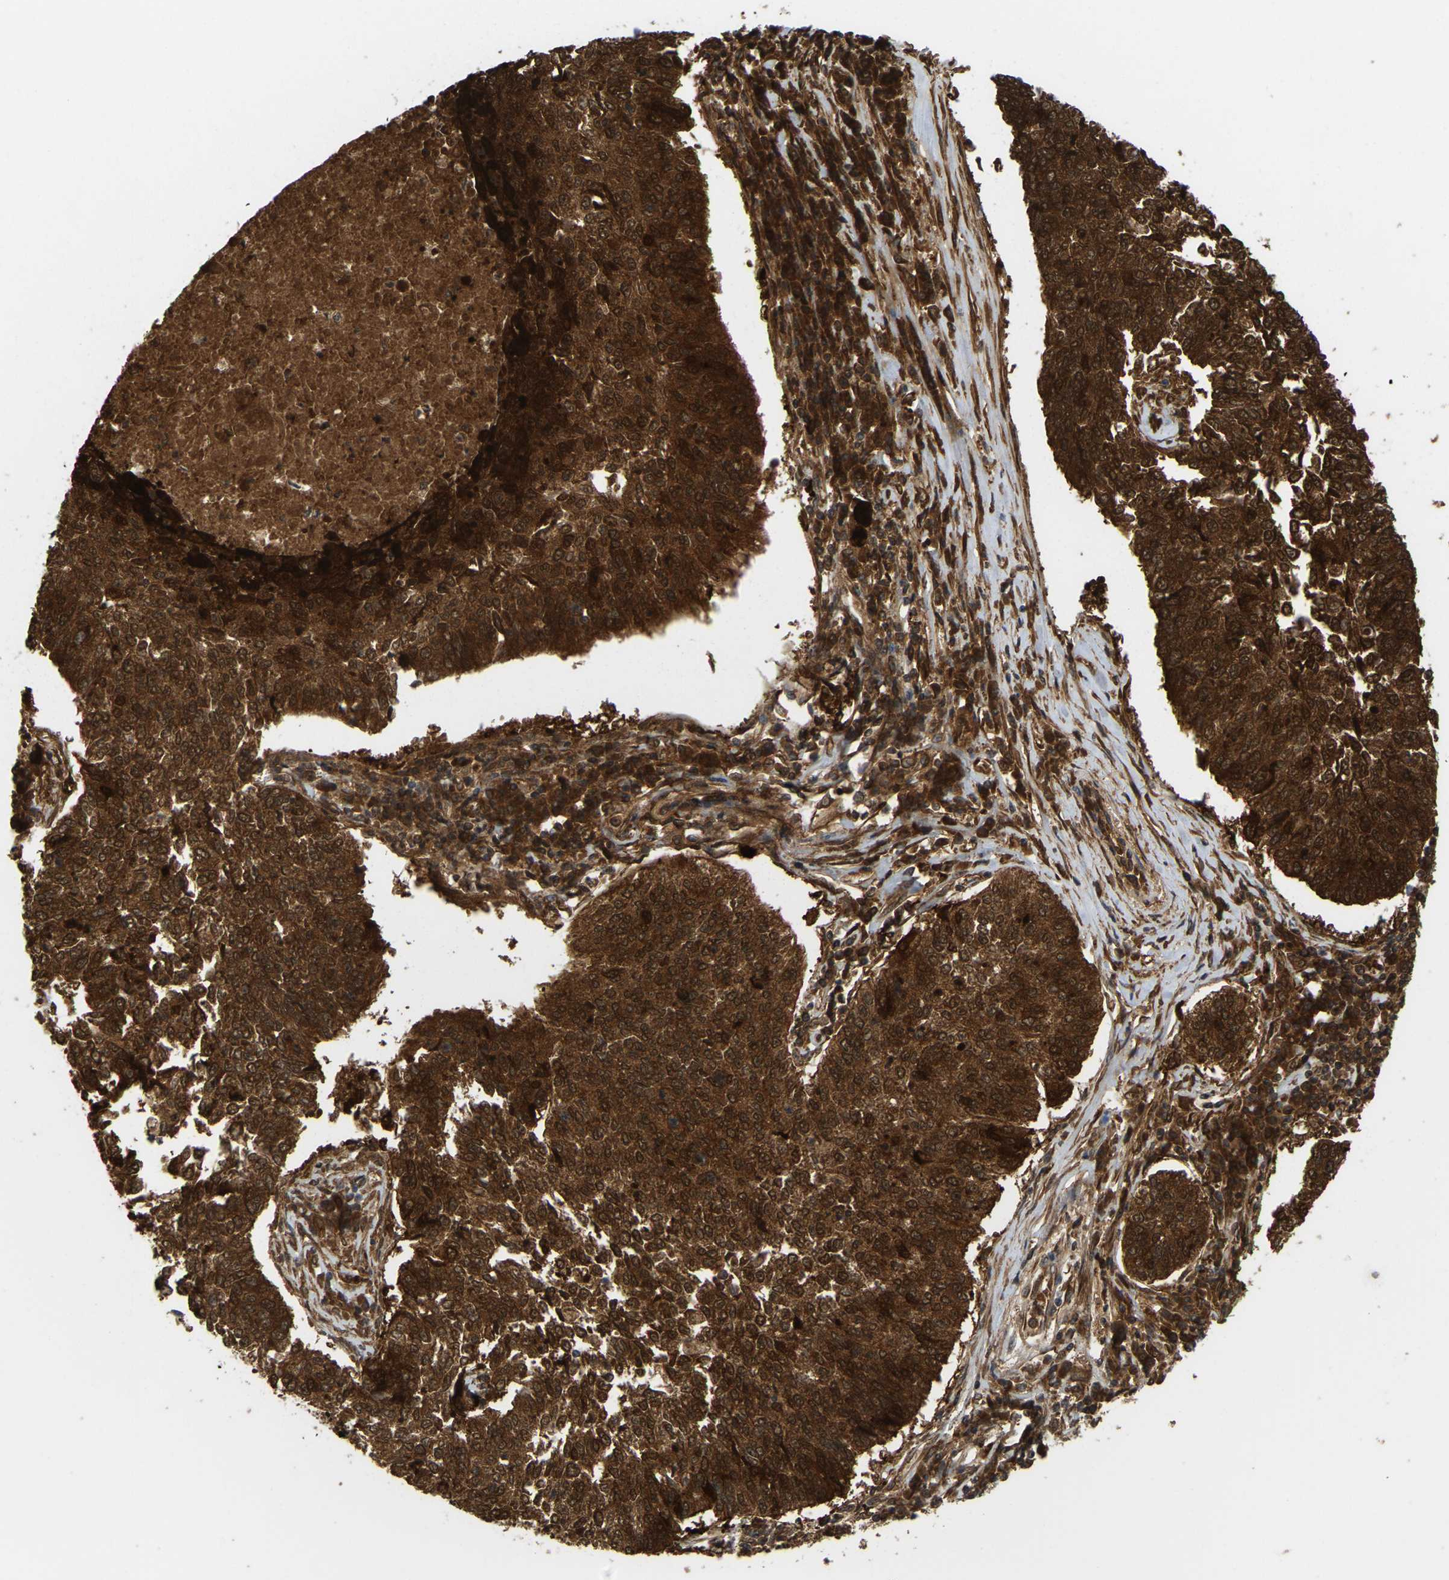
{"staining": {"intensity": "strong", "quantity": ">75%", "location": "cytoplasmic/membranous,nuclear"}, "tissue": "lung cancer", "cell_type": "Tumor cells", "image_type": "cancer", "snomed": [{"axis": "morphology", "description": "Normal tissue, NOS"}, {"axis": "morphology", "description": "Squamous cell carcinoma, NOS"}, {"axis": "topography", "description": "Cartilage tissue"}, {"axis": "topography", "description": "Bronchus"}, {"axis": "topography", "description": "Lung"}], "caption": "The photomicrograph displays immunohistochemical staining of lung squamous cell carcinoma. There is strong cytoplasmic/membranous and nuclear staining is identified in approximately >75% of tumor cells.", "gene": "SERPINB5", "patient": {"sex": "female", "age": 49}}